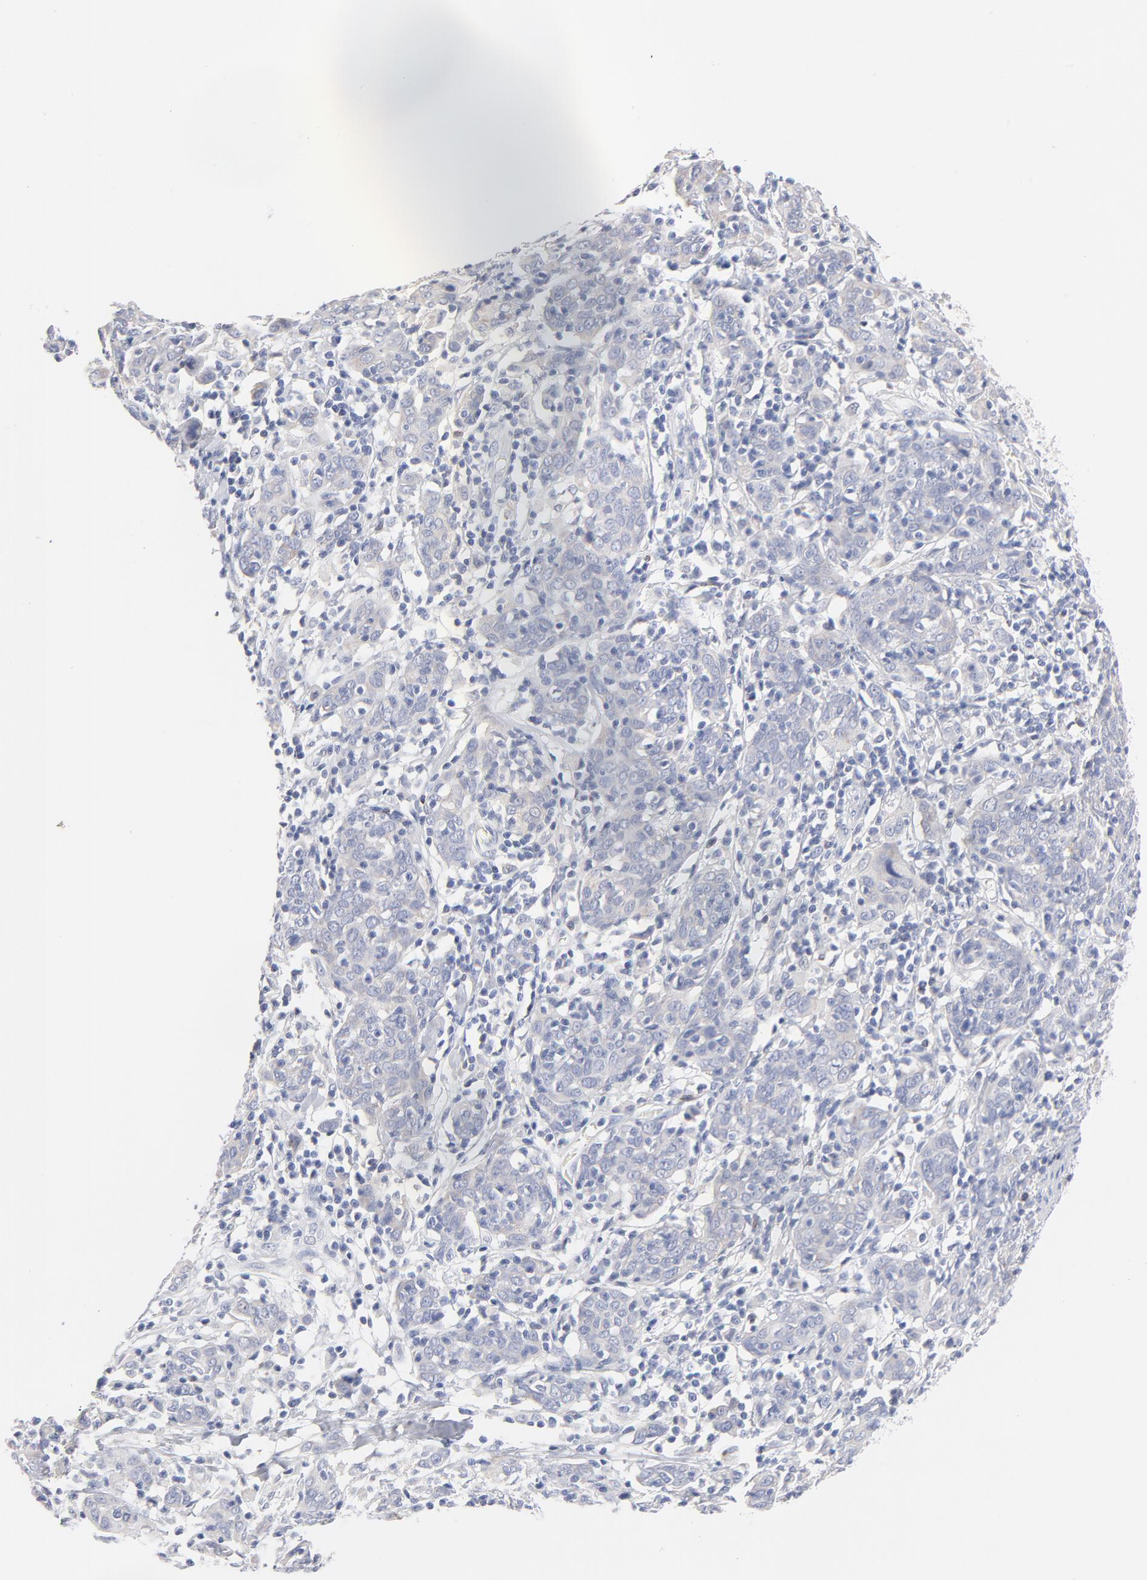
{"staining": {"intensity": "negative", "quantity": "none", "location": "none"}, "tissue": "cervical cancer", "cell_type": "Tumor cells", "image_type": "cancer", "snomed": [{"axis": "morphology", "description": "Normal tissue, NOS"}, {"axis": "morphology", "description": "Squamous cell carcinoma, NOS"}, {"axis": "topography", "description": "Cervix"}], "caption": "The IHC photomicrograph has no significant positivity in tumor cells of squamous cell carcinoma (cervical) tissue.", "gene": "MID1", "patient": {"sex": "female", "age": 67}}